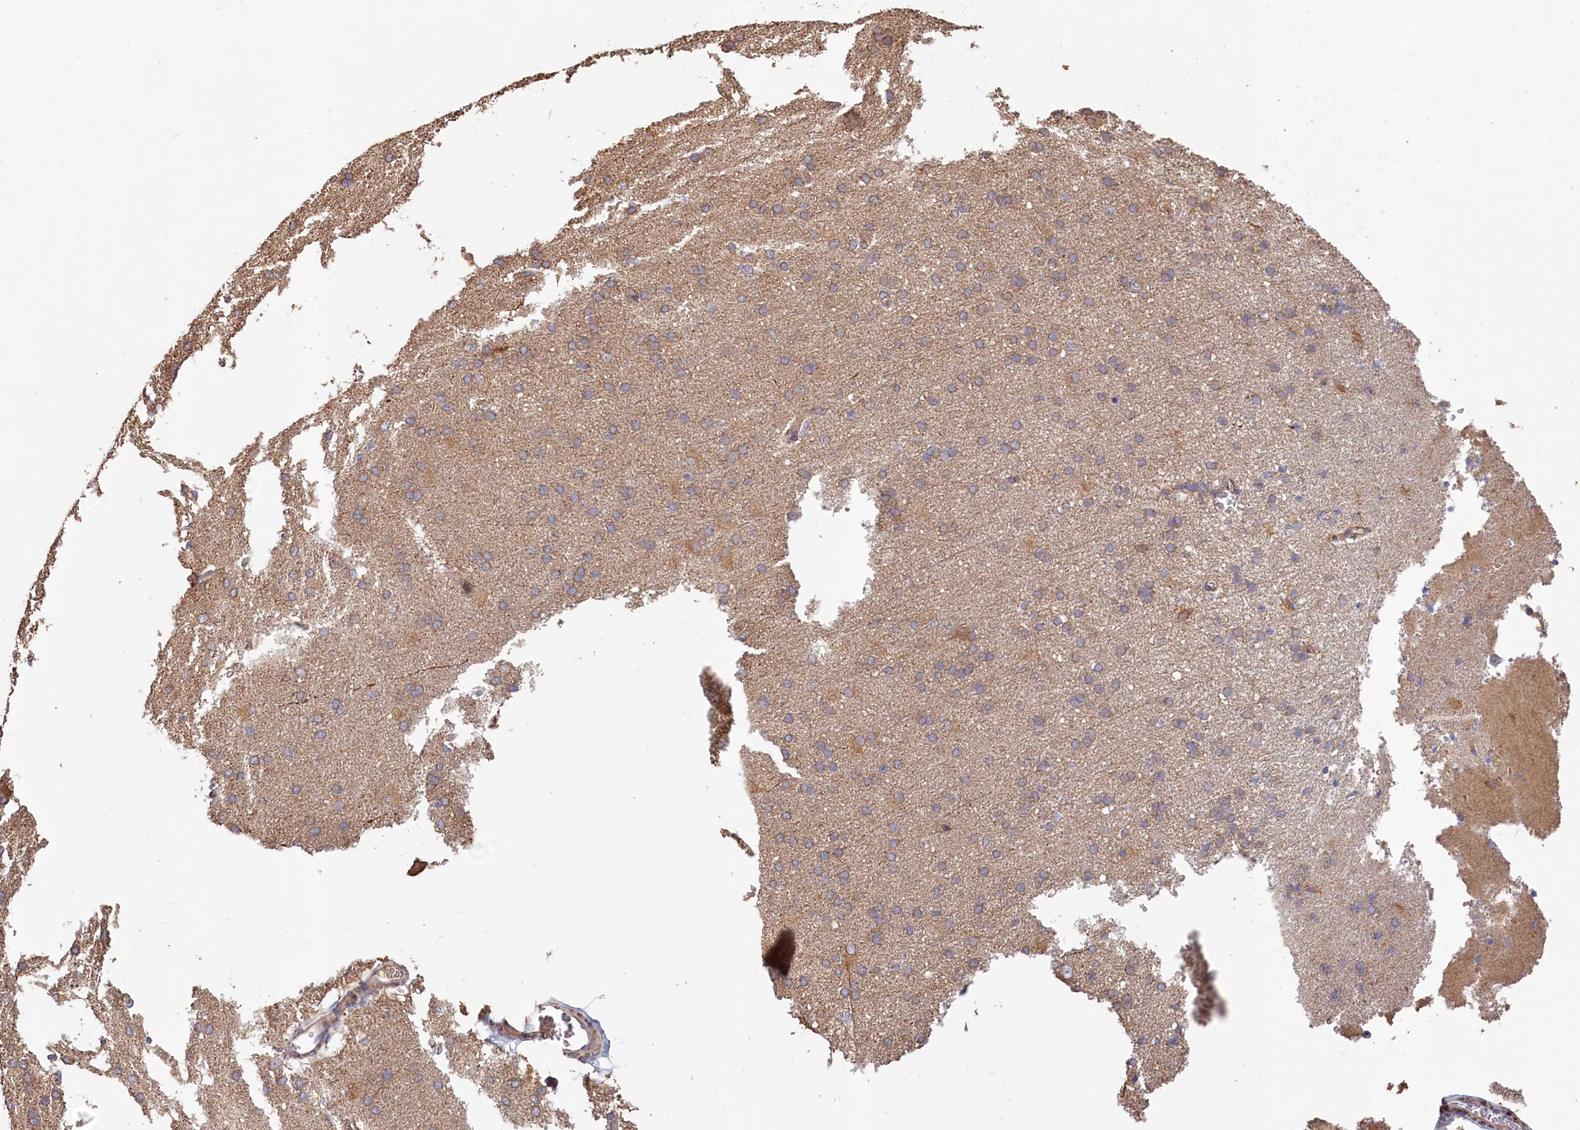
{"staining": {"intensity": "weak", "quantity": "<25%", "location": "cytoplasmic/membranous"}, "tissue": "cerebral cortex", "cell_type": "Endothelial cells", "image_type": "normal", "snomed": [{"axis": "morphology", "description": "Normal tissue, NOS"}, {"axis": "topography", "description": "Cerebral cortex"}], "caption": "A high-resolution photomicrograph shows immunohistochemistry staining of benign cerebral cortex, which shows no significant positivity in endothelial cells.", "gene": "FUNDC1", "patient": {"sex": "male", "age": 62}}